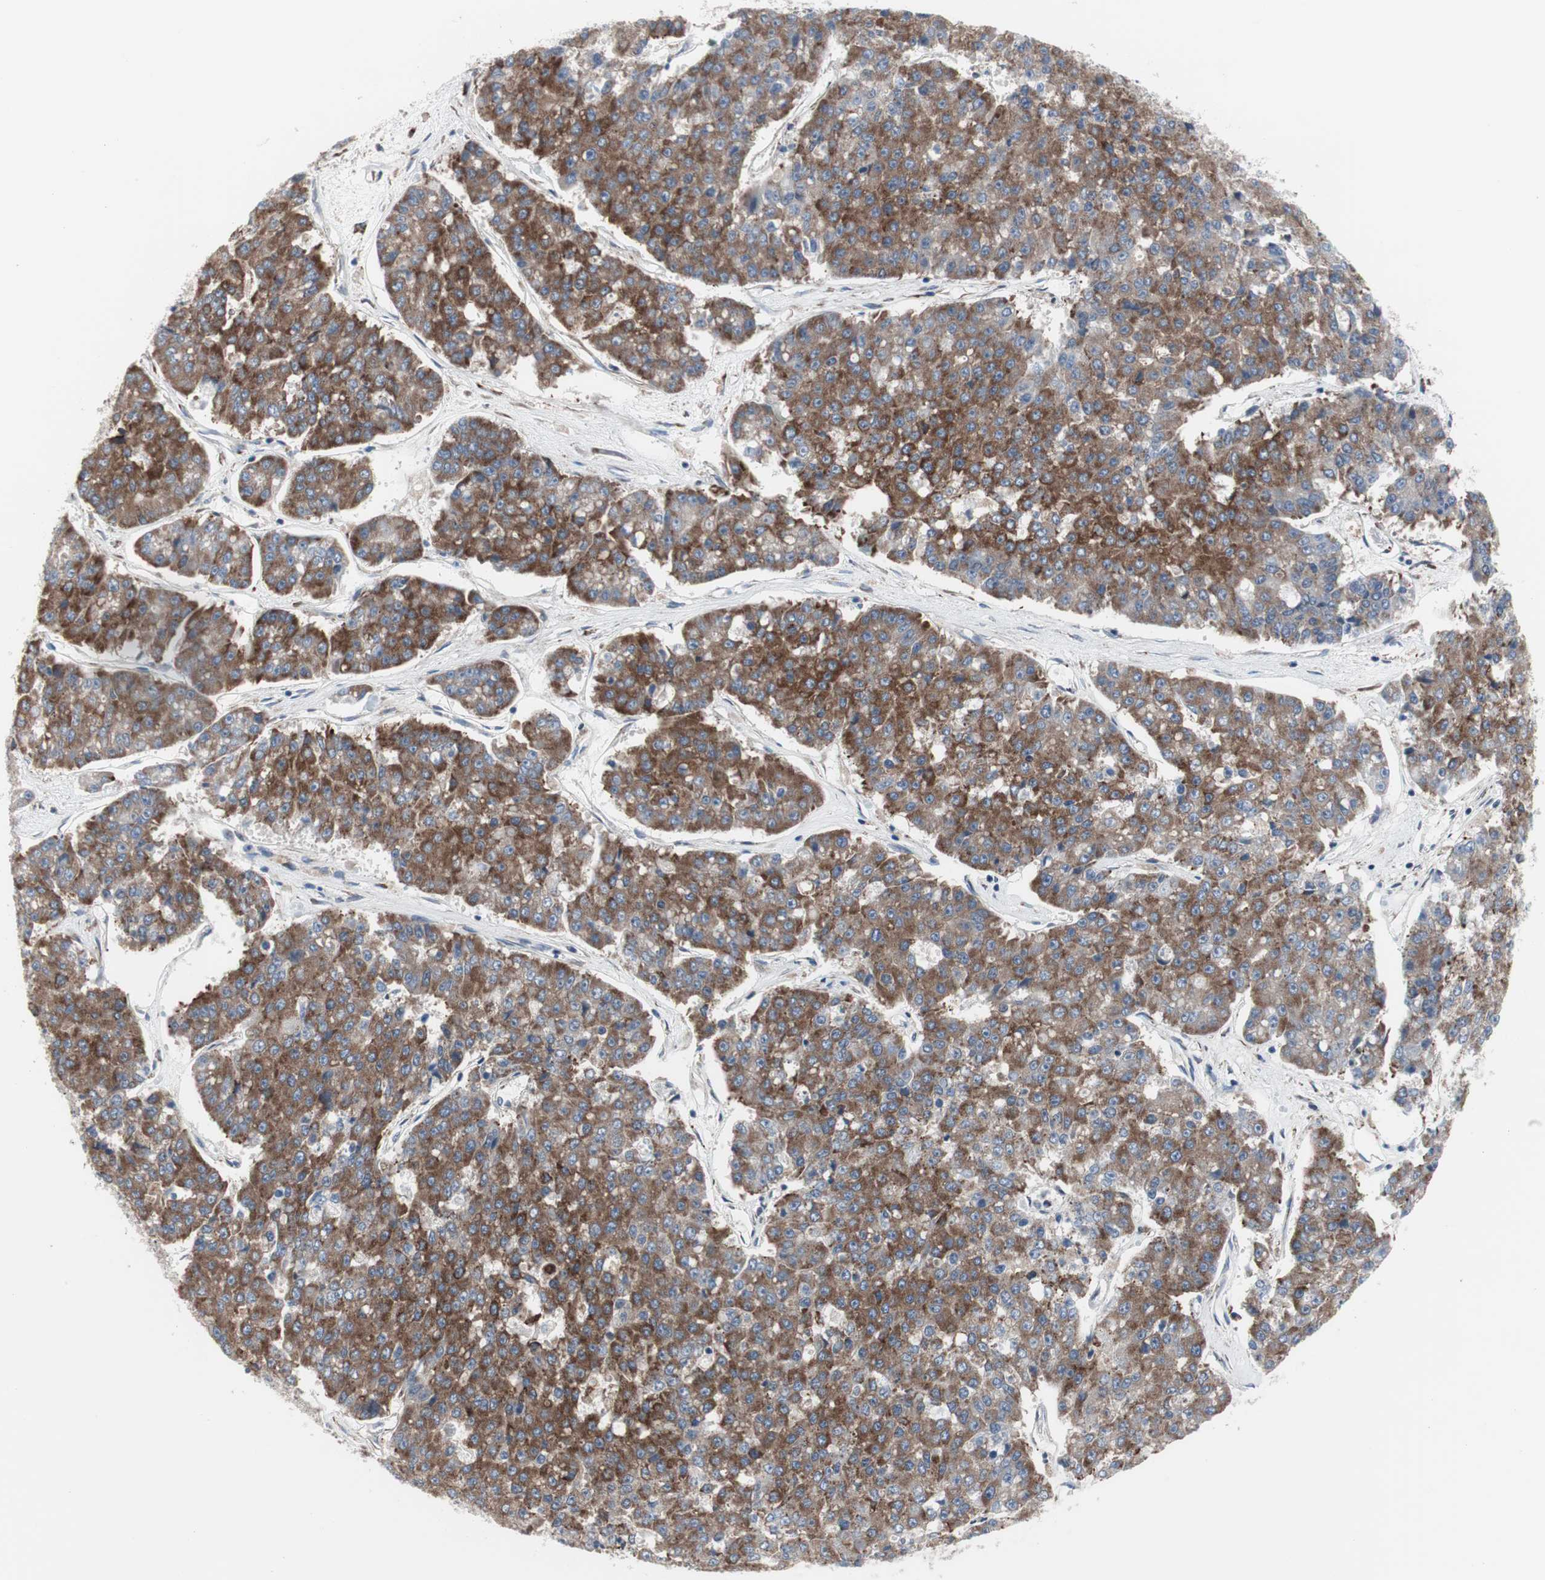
{"staining": {"intensity": "moderate", "quantity": ">75%", "location": "cytoplasmic/membranous"}, "tissue": "pancreatic cancer", "cell_type": "Tumor cells", "image_type": "cancer", "snomed": [{"axis": "morphology", "description": "Adenocarcinoma, NOS"}, {"axis": "topography", "description": "Pancreas"}], "caption": "A photomicrograph of human pancreatic cancer stained for a protein displays moderate cytoplasmic/membranous brown staining in tumor cells. Ihc stains the protein in brown and the nuclei are stained blue.", "gene": "KANSL1", "patient": {"sex": "male", "age": 50}}